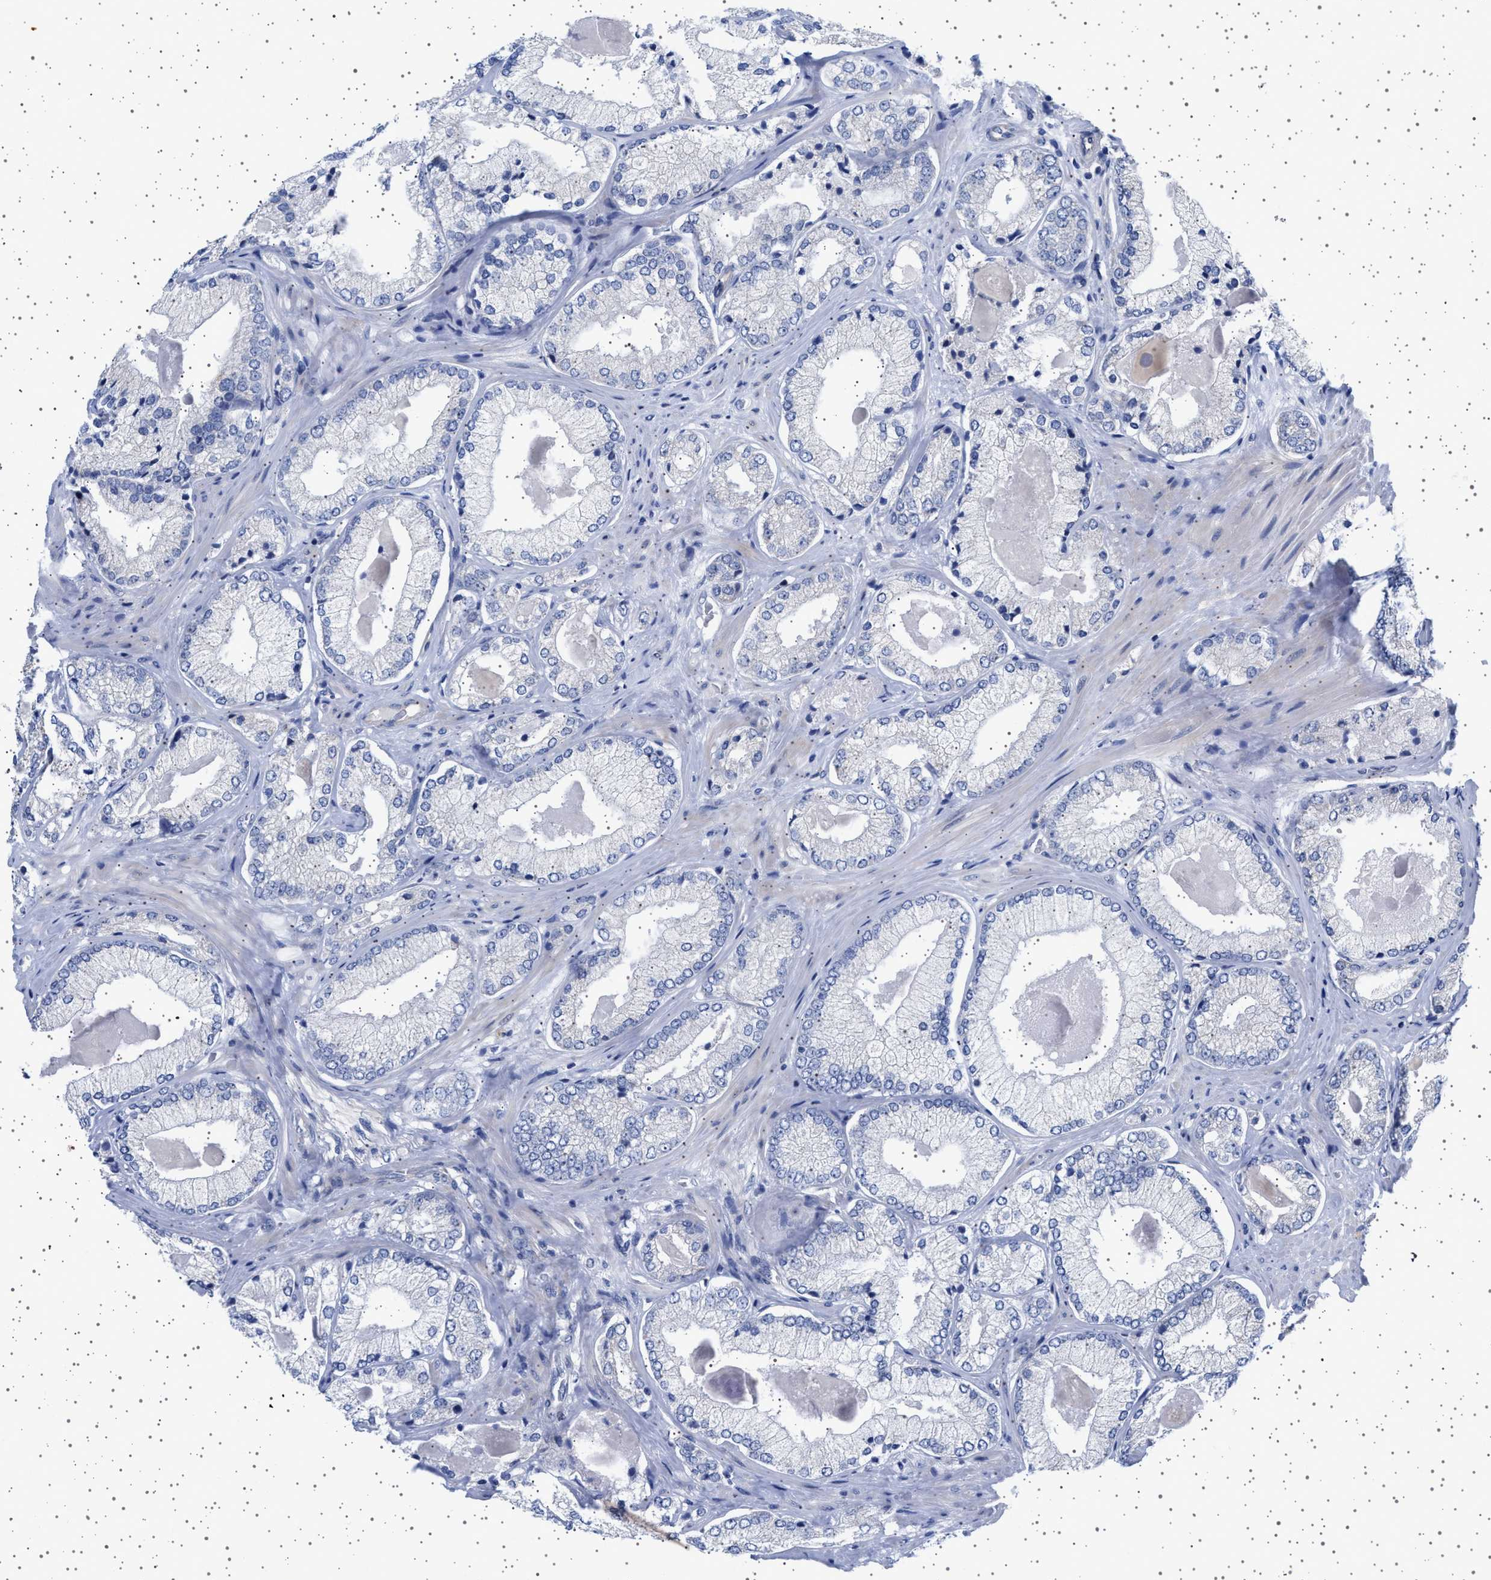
{"staining": {"intensity": "negative", "quantity": "none", "location": "none"}, "tissue": "prostate cancer", "cell_type": "Tumor cells", "image_type": "cancer", "snomed": [{"axis": "morphology", "description": "Adenocarcinoma, Low grade"}, {"axis": "topography", "description": "Prostate"}], "caption": "This is a histopathology image of immunohistochemistry (IHC) staining of prostate cancer, which shows no staining in tumor cells. (DAB immunohistochemistry (IHC) visualized using brightfield microscopy, high magnification).", "gene": "TRMT10B", "patient": {"sex": "male", "age": 65}}